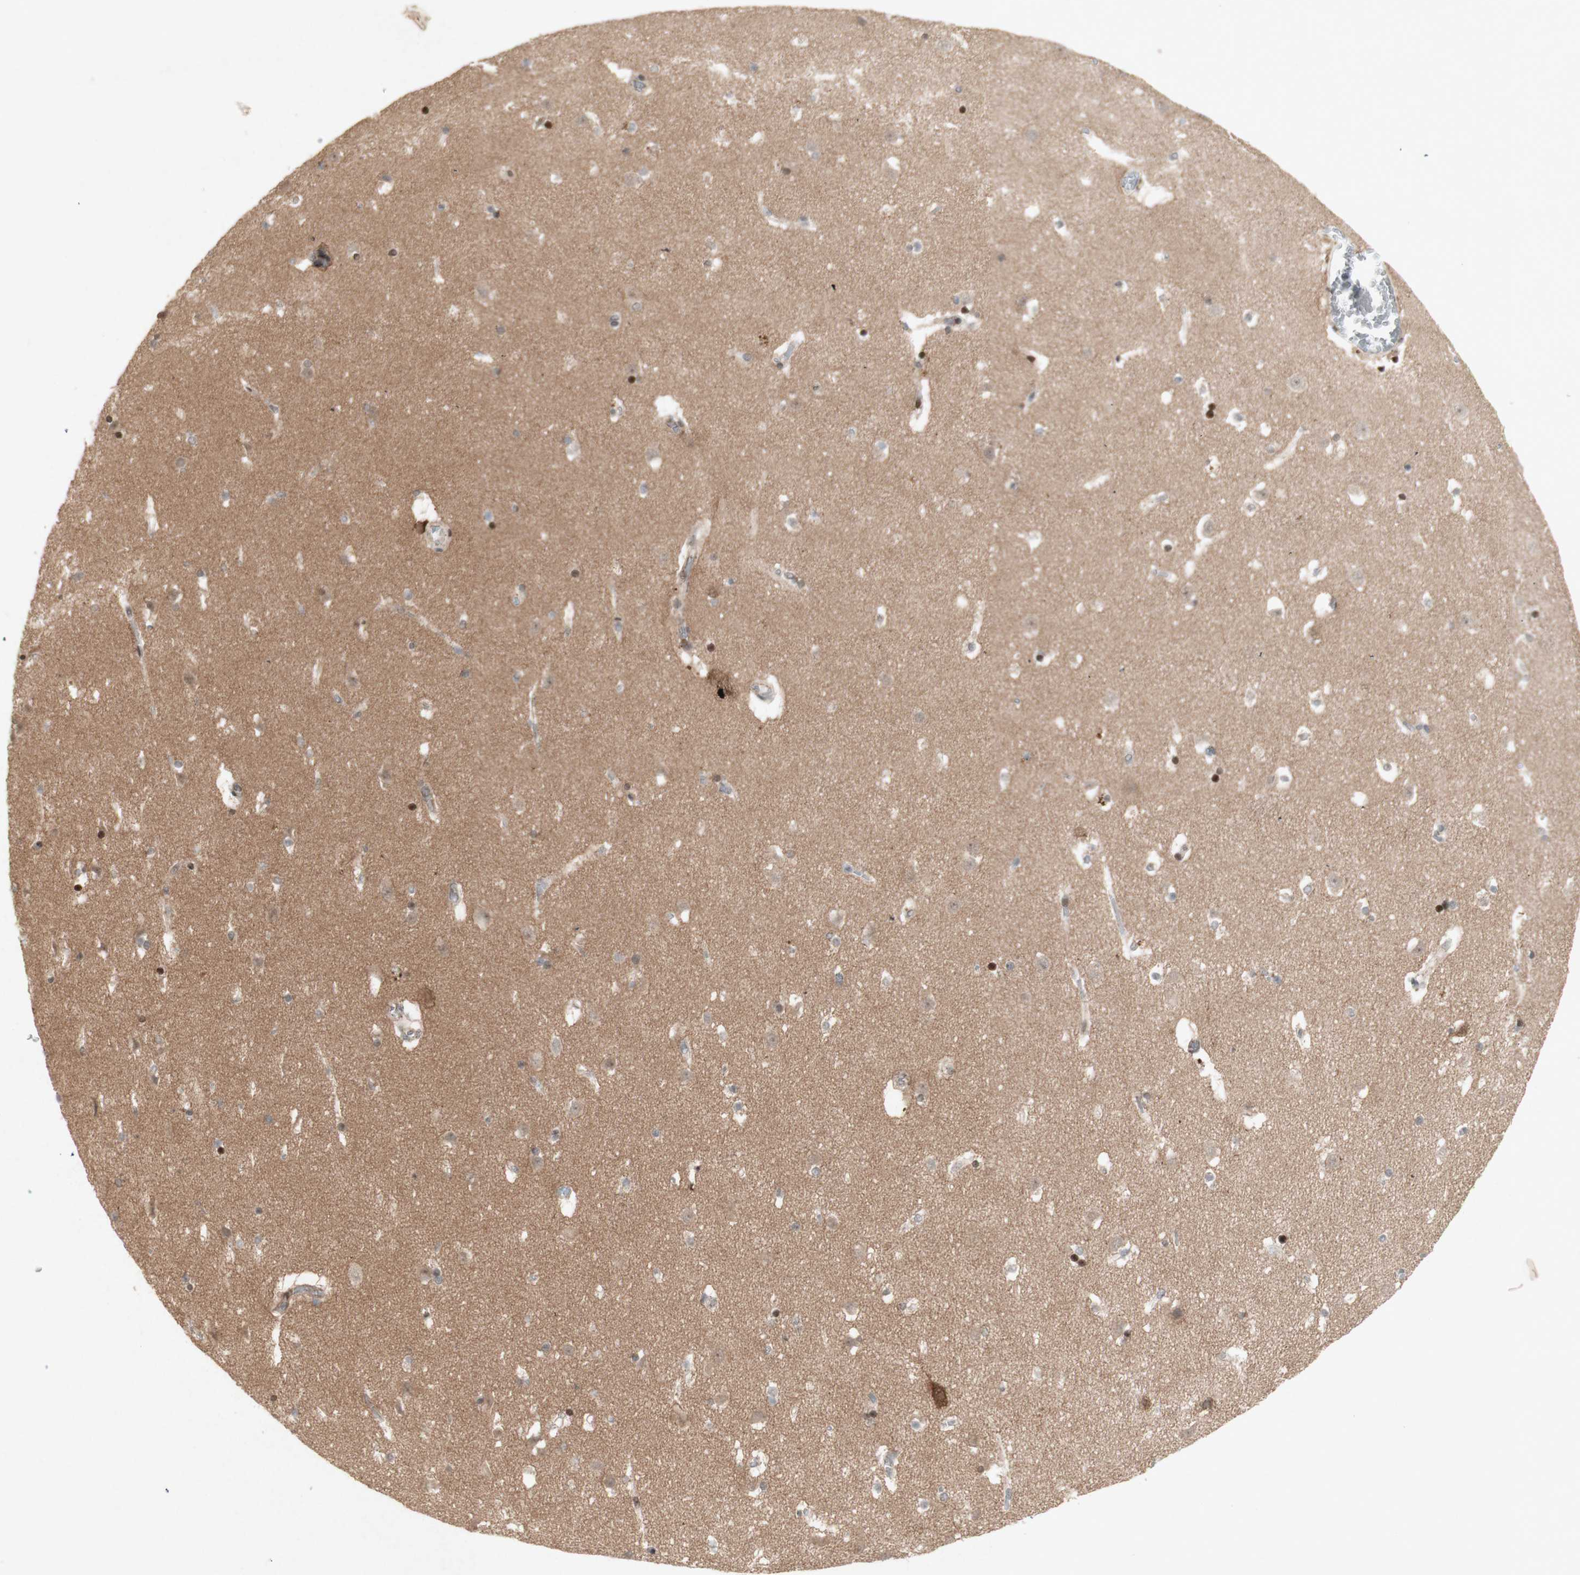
{"staining": {"intensity": "strong", "quantity": "25%-75%", "location": "nuclear"}, "tissue": "caudate", "cell_type": "Glial cells", "image_type": "normal", "snomed": [{"axis": "morphology", "description": "Normal tissue, NOS"}, {"axis": "topography", "description": "Lateral ventricle wall"}], "caption": "This photomicrograph shows unremarkable caudate stained with immunohistochemistry to label a protein in brown. The nuclear of glial cells show strong positivity for the protein. Nuclei are counter-stained blue.", "gene": "PLXNA1", "patient": {"sex": "male", "age": 45}}